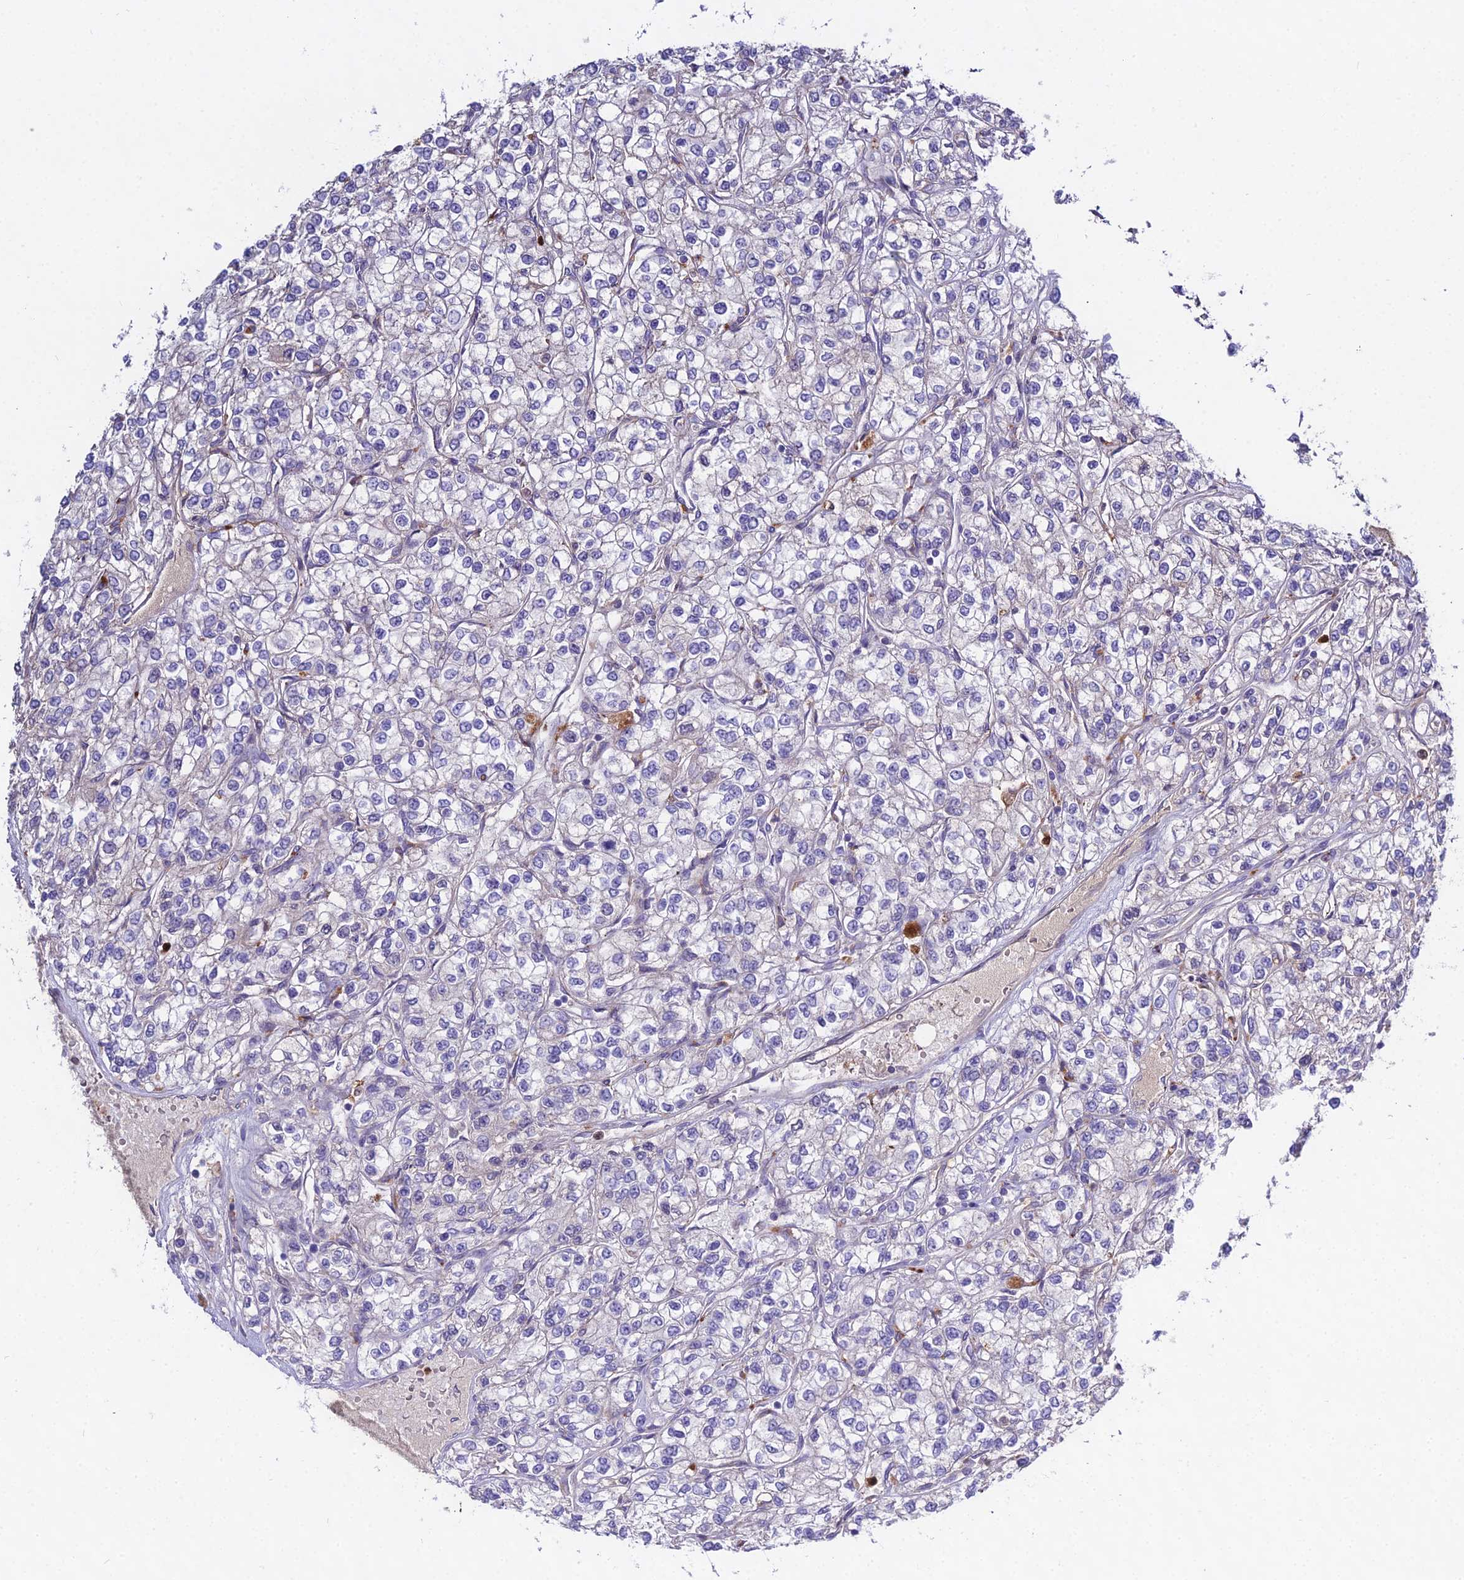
{"staining": {"intensity": "negative", "quantity": "none", "location": "none"}, "tissue": "renal cancer", "cell_type": "Tumor cells", "image_type": "cancer", "snomed": [{"axis": "morphology", "description": "Adenocarcinoma, NOS"}, {"axis": "topography", "description": "Kidney"}], "caption": "Tumor cells are negative for brown protein staining in adenocarcinoma (renal). The staining was performed using DAB (3,3'-diaminobenzidine) to visualize the protein expression in brown, while the nuclei were stained in blue with hematoxylin (Magnification: 20x).", "gene": "EID2", "patient": {"sex": "male", "age": 80}}